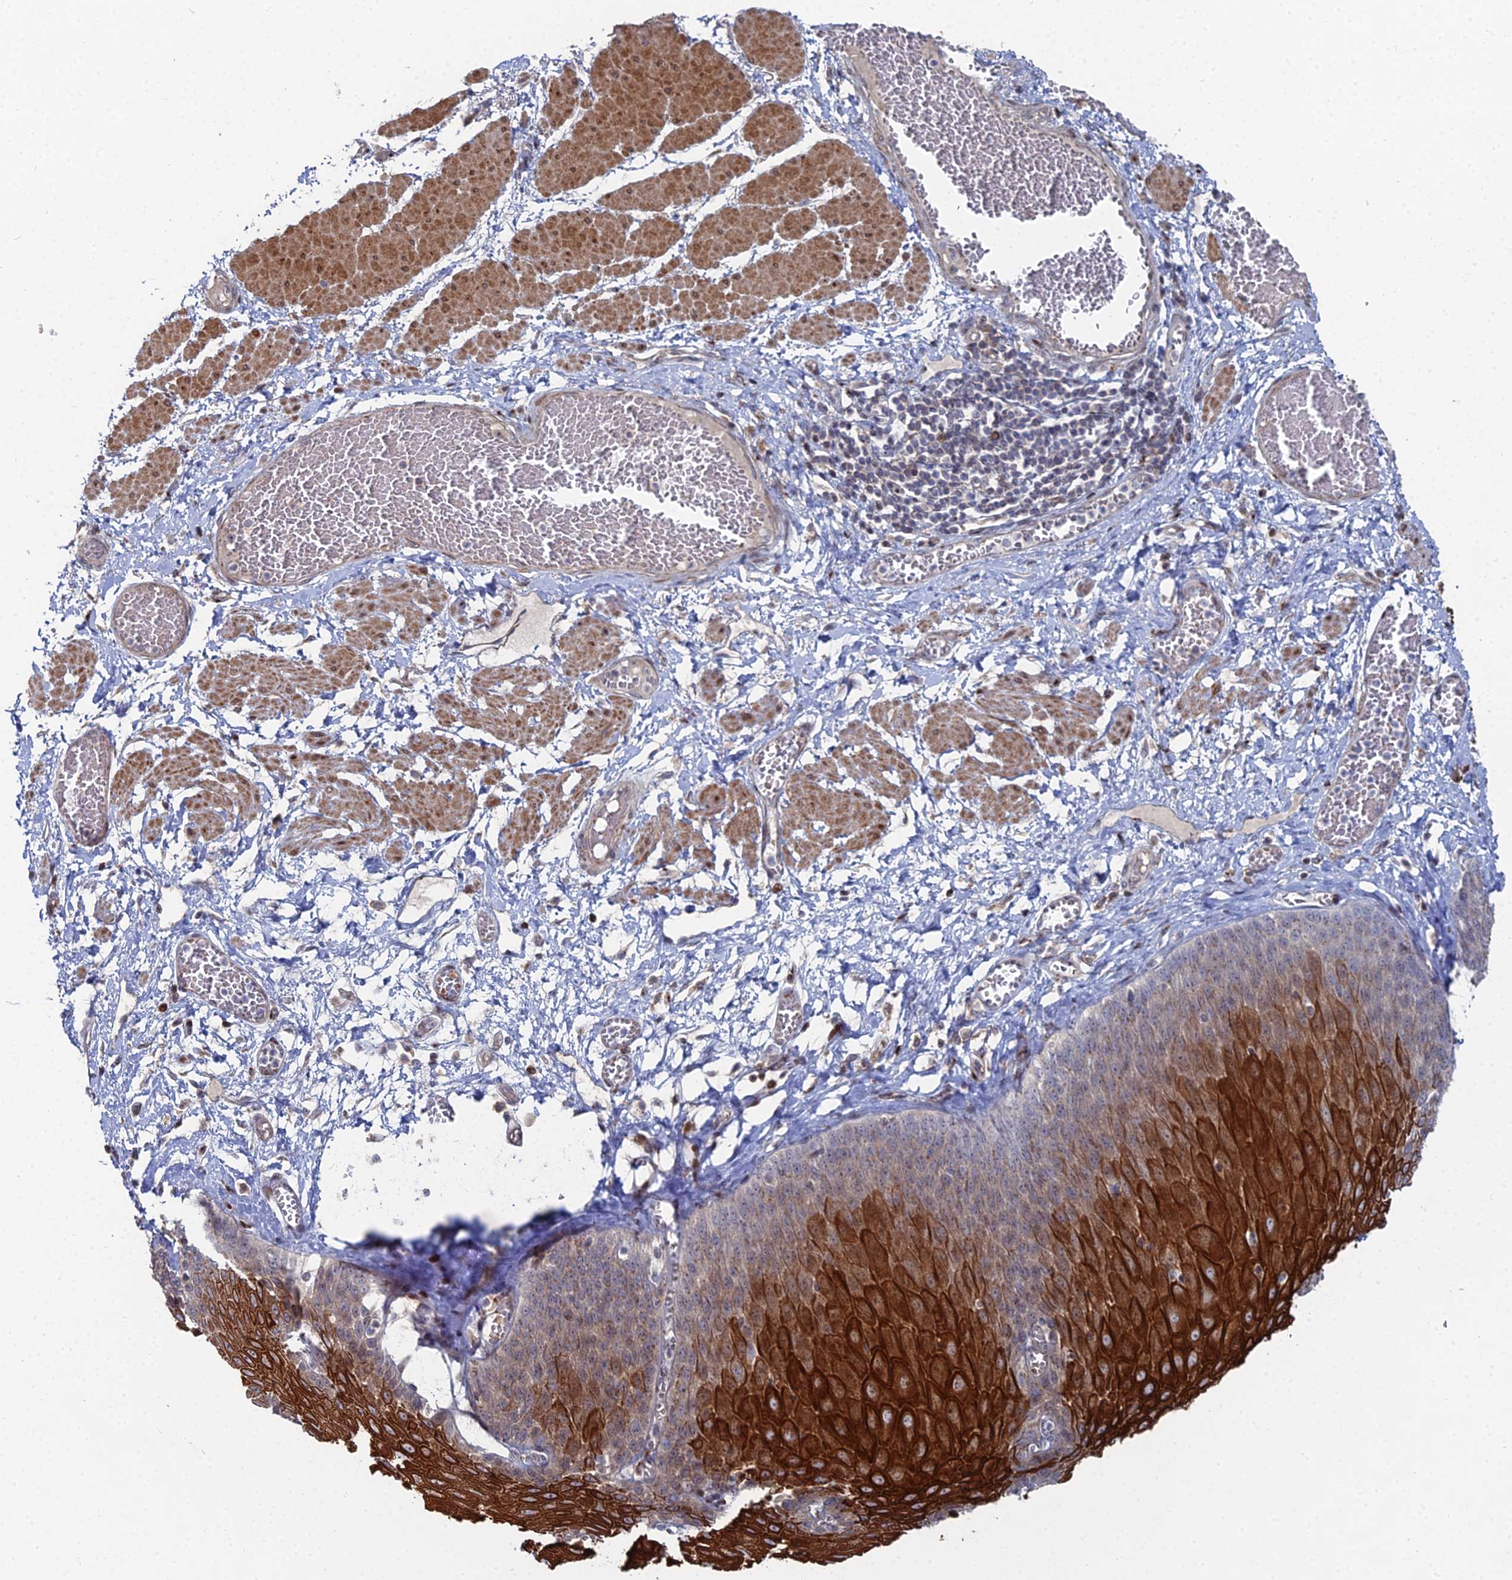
{"staining": {"intensity": "strong", "quantity": "25%-75%", "location": "cytoplasmic/membranous"}, "tissue": "esophagus", "cell_type": "Squamous epithelial cells", "image_type": "normal", "snomed": [{"axis": "morphology", "description": "Normal tissue, NOS"}, {"axis": "topography", "description": "Esophagus"}], "caption": "This photomicrograph shows immunohistochemistry (IHC) staining of unremarkable esophagus, with high strong cytoplasmic/membranous staining in about 25%-75% of squamous epithelial cells.", "gene": "SGMS1", "patient": {"sex": "male", "age": 60}}